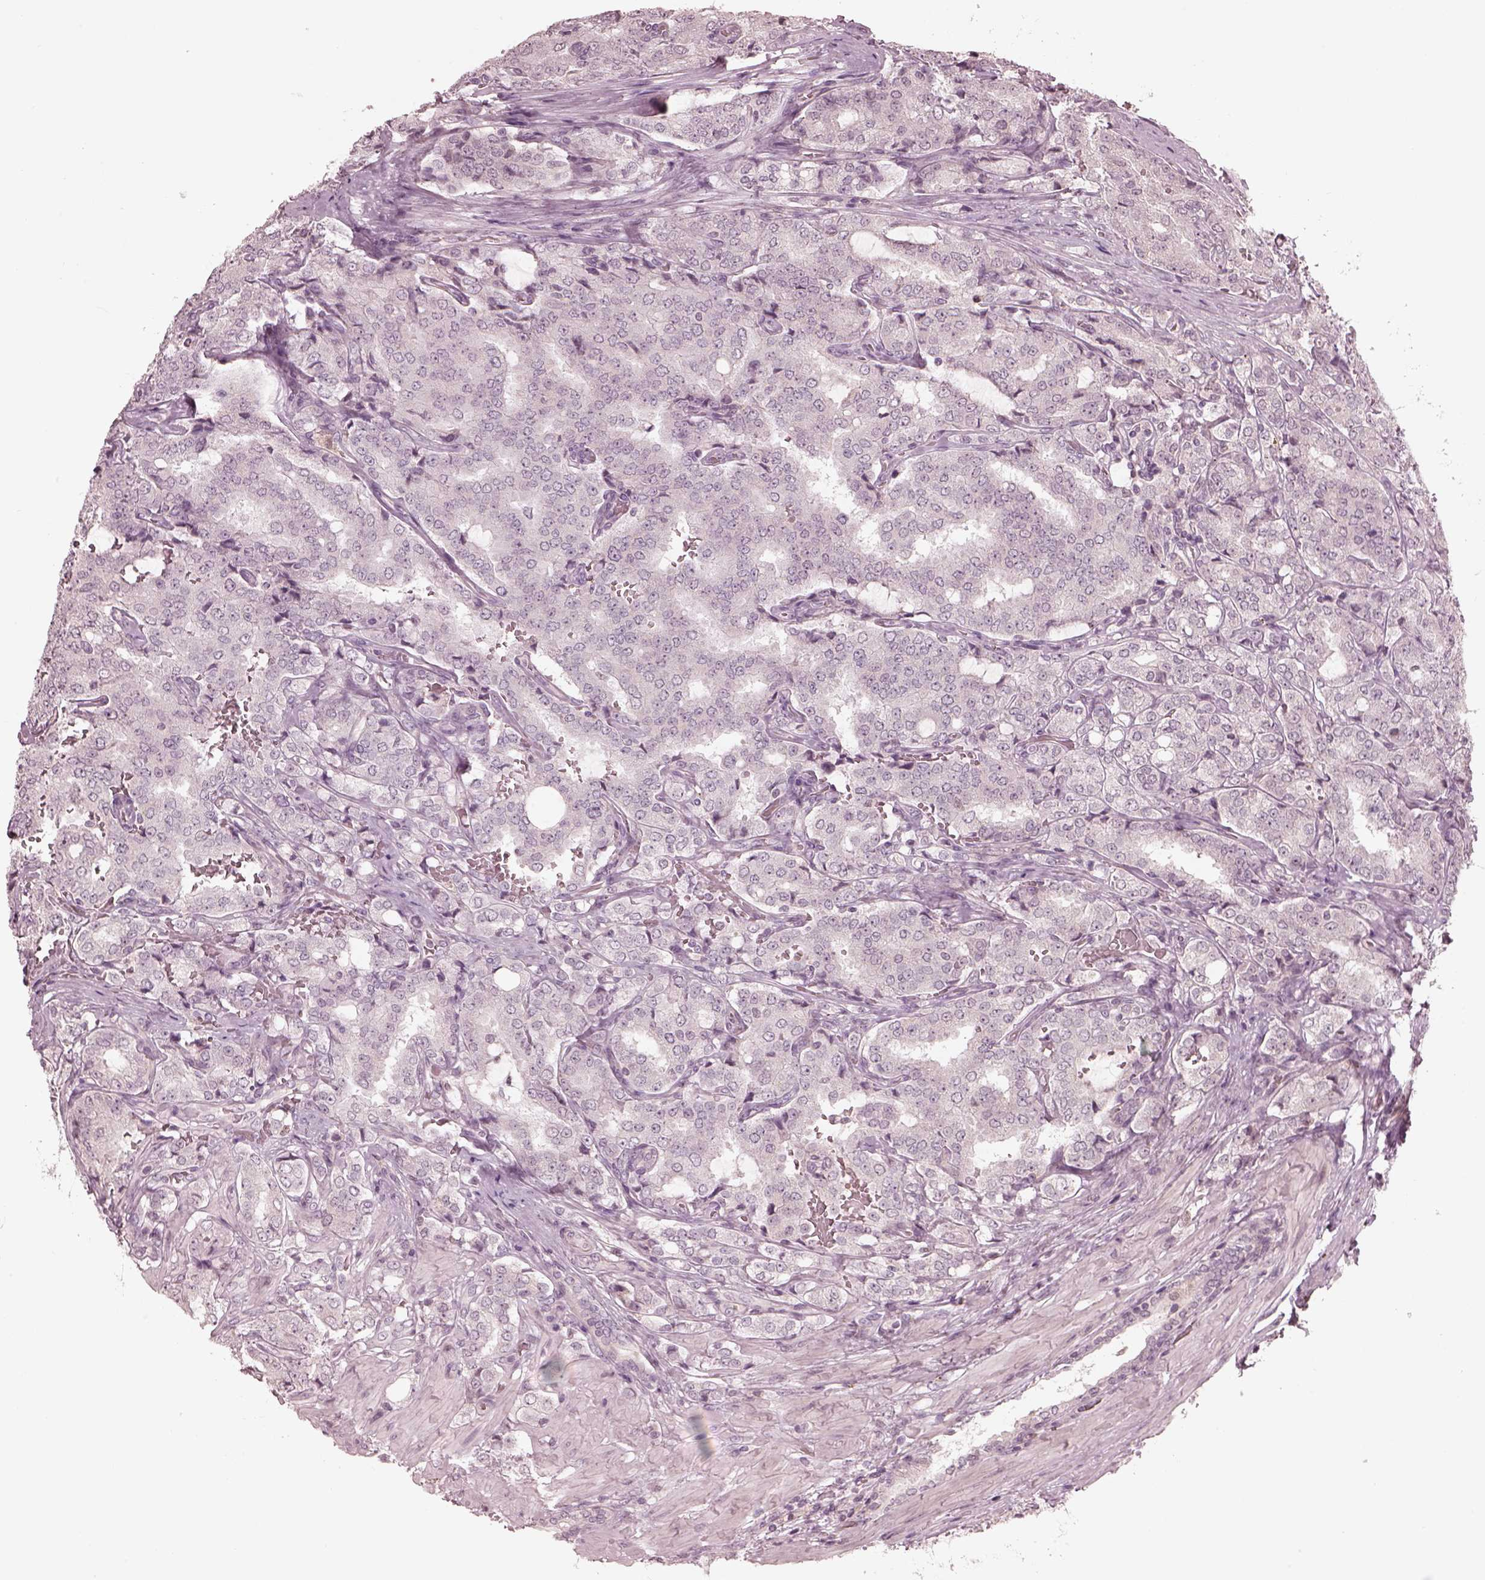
{"staining": {"intensity": "negative", "quantity": "none", "location": "none"}, "tissue": "prostate cancer", "cell_type": "Tumor cells", "image_type": "cancer", "snomed": [{"axis": "morphology", "description": "Adenocarcinoma, NOS"}, {"axis": "topography", "description": "Prostate"}], "caption": "High magnification brightfield microscopy of prostate cancer stained with DAB (brown) and counterstained with hematoxylin (blue): tumor cells show no significant expression.", "gene": "IQCG", "patient": {"sex": "male", "age": 65}}